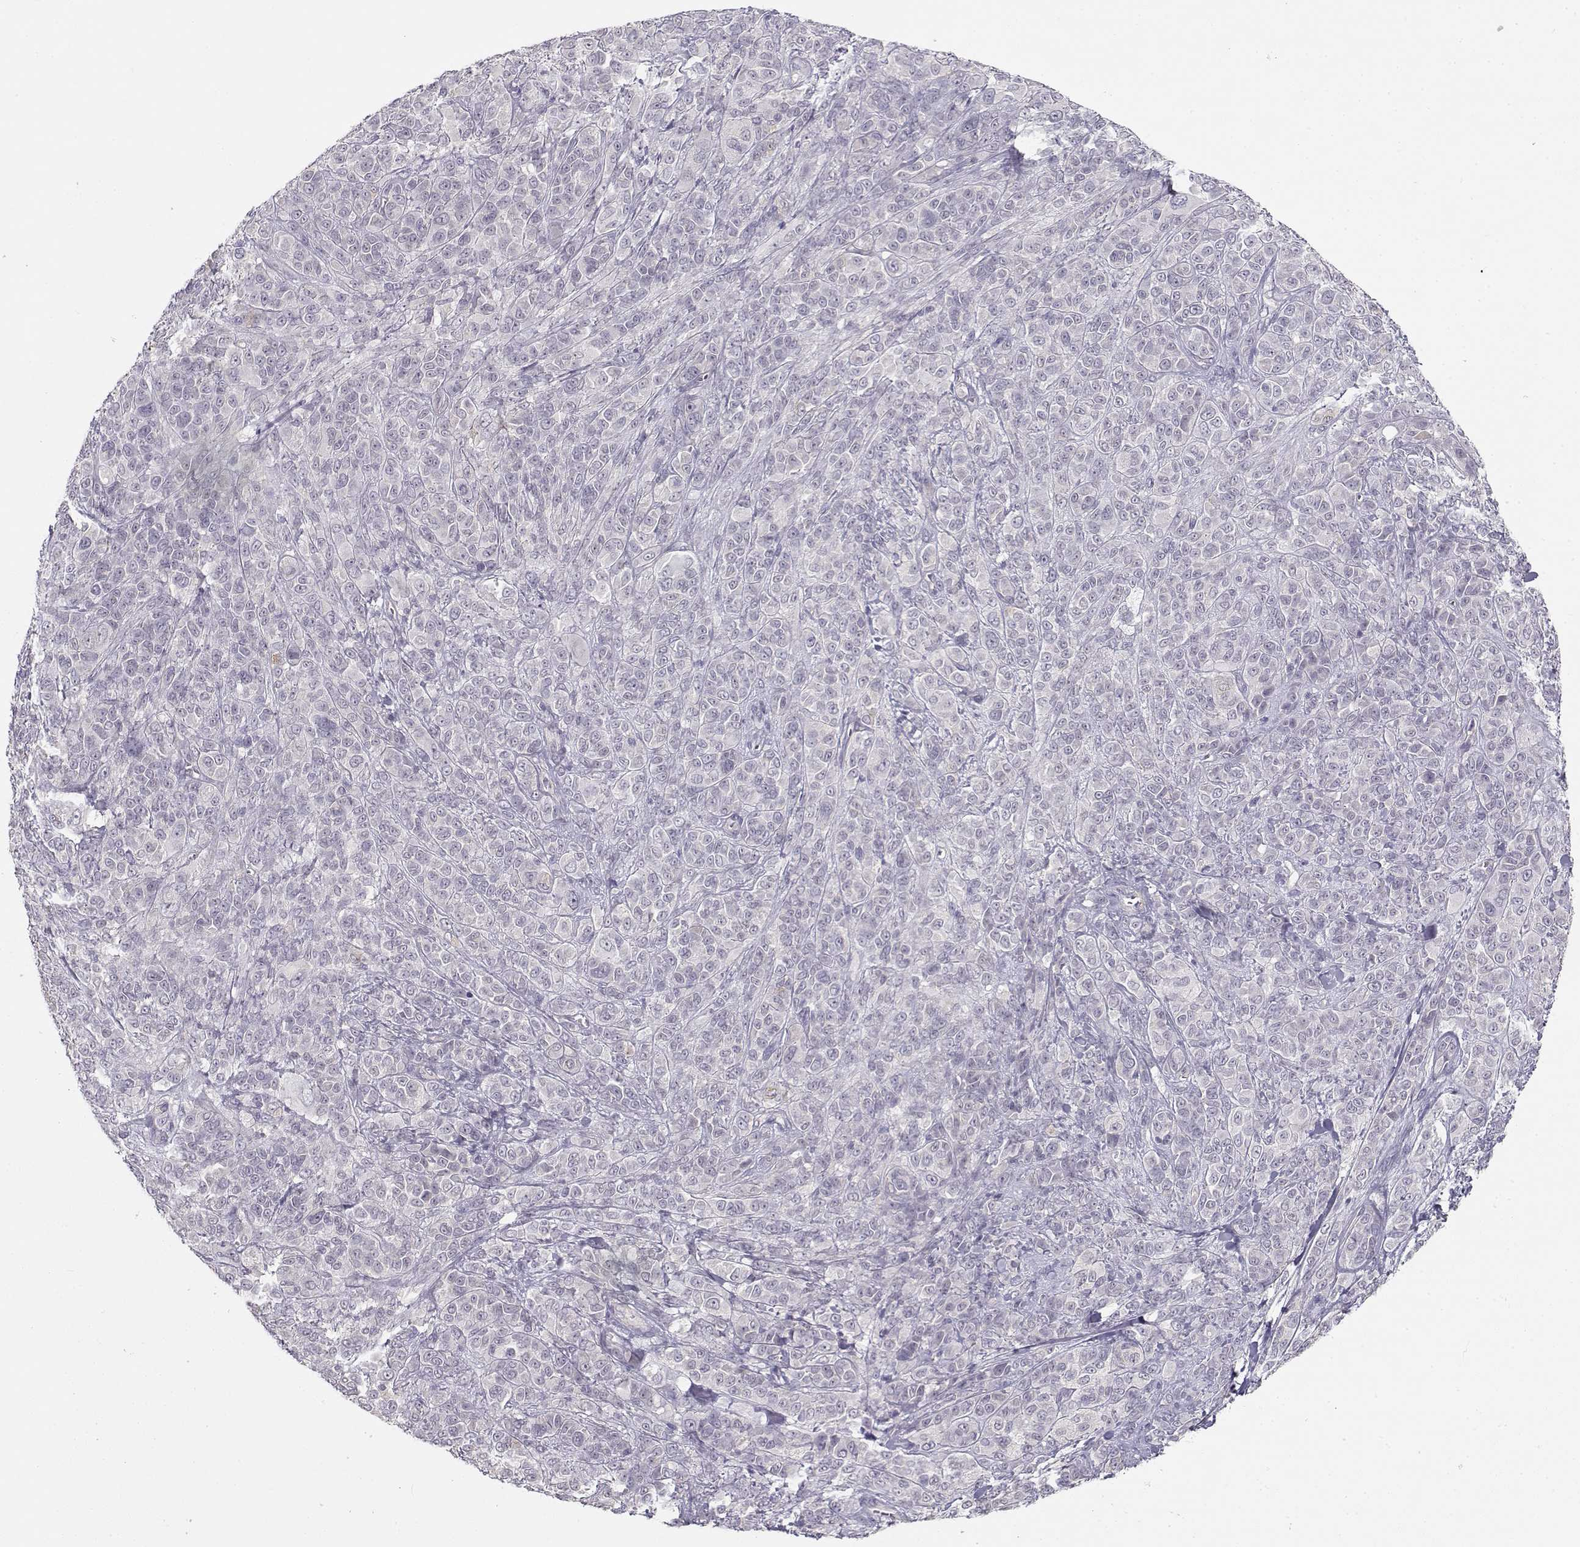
{"staining": {"intensity": "negative", "quantity": "none", "location": "none"}, "tissue": "melanoma", "cell_type": "Tumor cells", "image_type": "cancer", "snomed": [{"axis": "morphology", "description": "Malignant melanoma, NOS"}, {"axis": "topography", "description": "Skin"}], "caption": "Tumor cells are negative for brown protein staining in melanoma.", "gene": "TMEM145", "patient": {"sex": "female", "age": 87}}